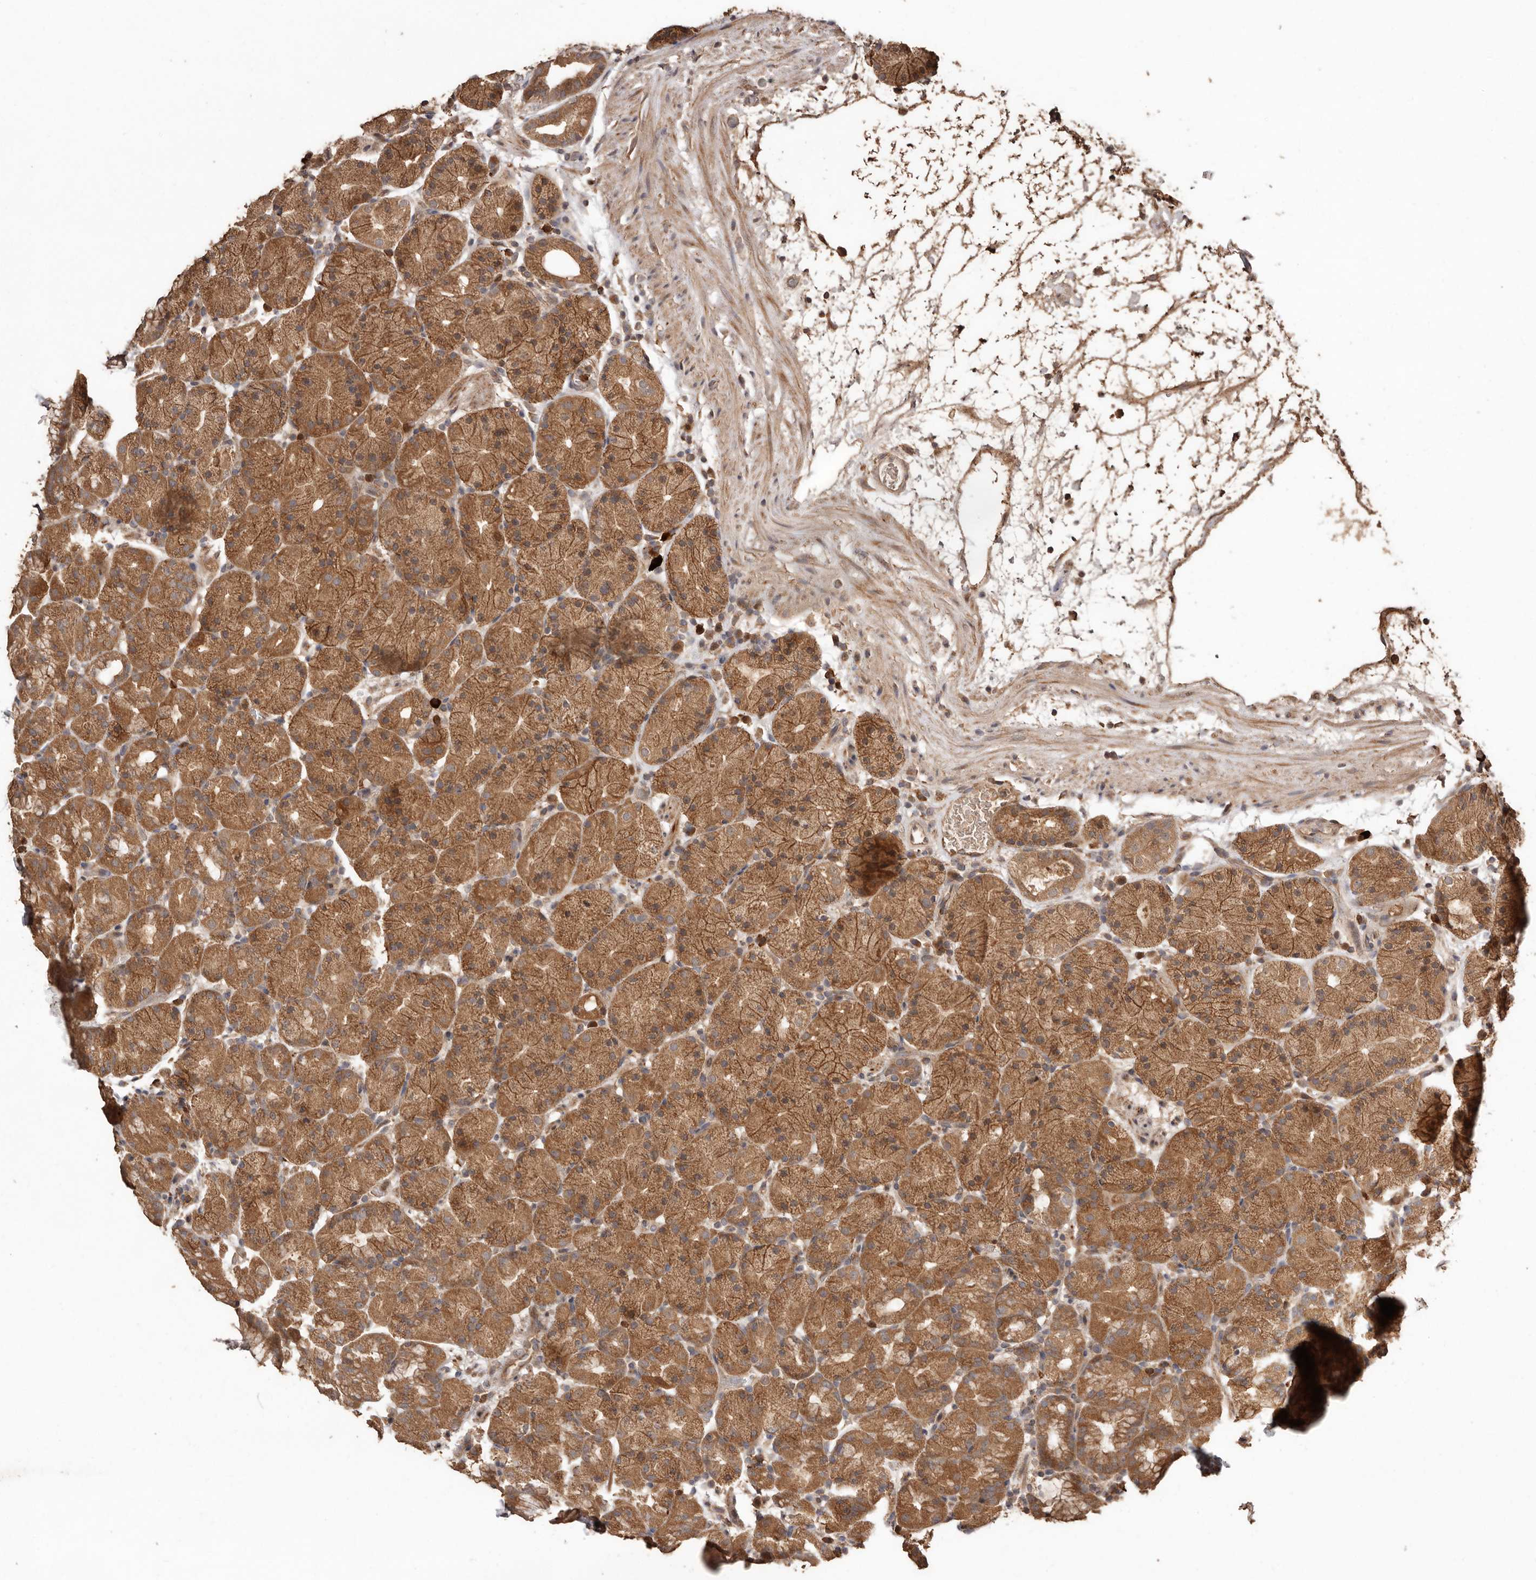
{"staining": {"intensity": "strong", "quantity": ">75%", "location": "cytoplasmic/membranous"}, "tissue": "stomach", "cell_type": "Glandular cells", "image_type": "normal", "snomed": [{"axis": "morphology", "description": "Normal tissue, NOS"}, {"axis": "topography", "description": "Stomach, upper"}], "caption": "Immunohistochemical staining of unremarkable stomach shows >75% levels of strong cytoplasmic/membranous protein positivity in approximately >75% of glandular cells. The protein of interest is stained brown, and the nuclei are stained in blue (DAB (3,3'-diaminobenzidine) IHC with brightfield microscopy, high magnification).", "gene": "RWDD1", "patient": {"sex": "male", "age": 48}}